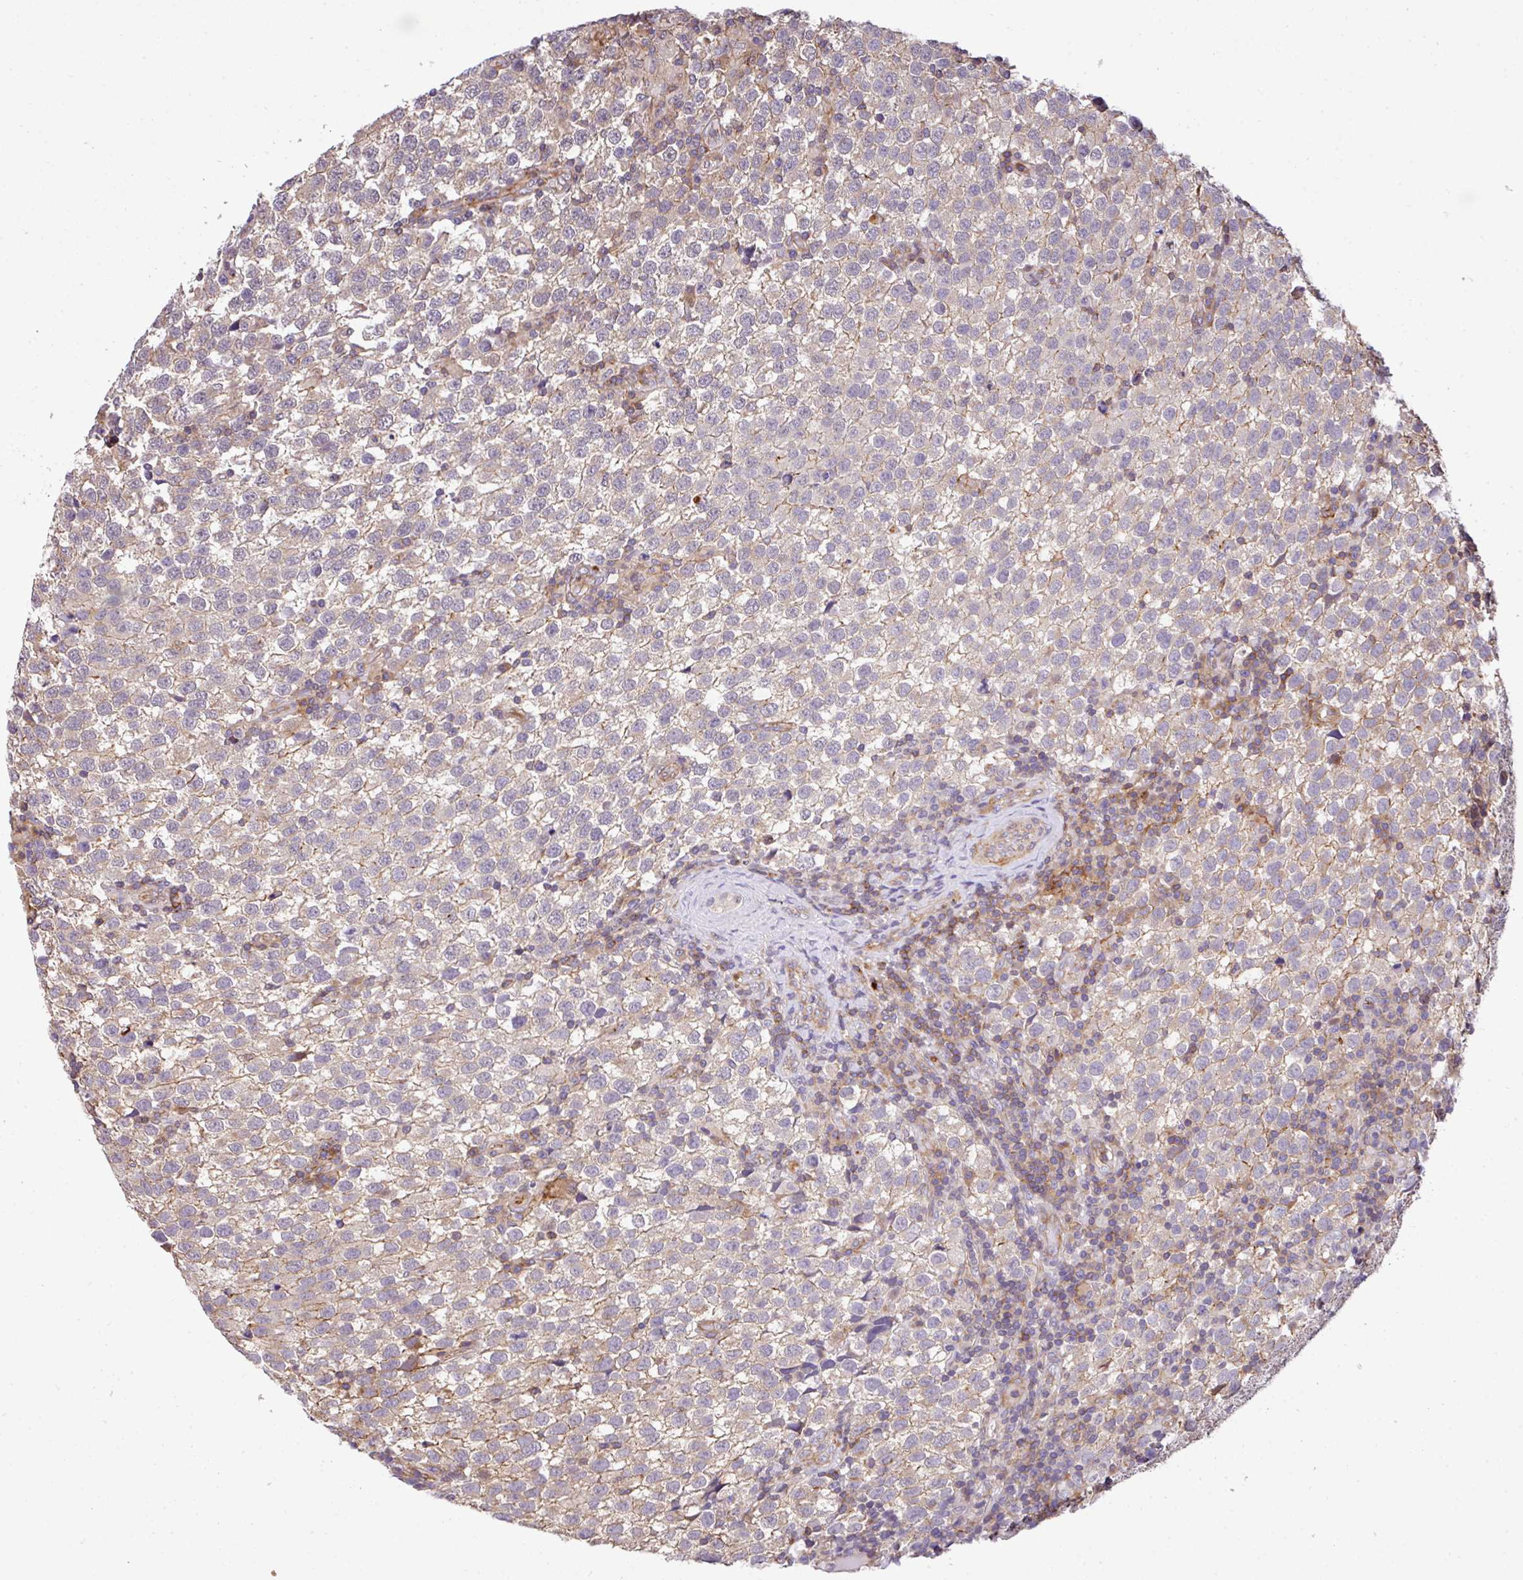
{"staining": {"intensity": "weak", "quantity": "<25%", "location": "cytoplasmic/membranous"}, "tissue": "testis cancer", "cell_type": "Tumor cells", "image_type": "cancer", "snomed": [{"axis": "morphology", "description": "Seminoma, NOS"}, {"axis": "topography", "description": "Testis"}], "caption": "Histopathology image shows no significant protein expression in tumor cells of testis cancer. (Immunohistochemistry (ihc), brightfield microscopy, high magnification).", "gene": "CASS4", "patient": {"sex": "male", "age": 34}}